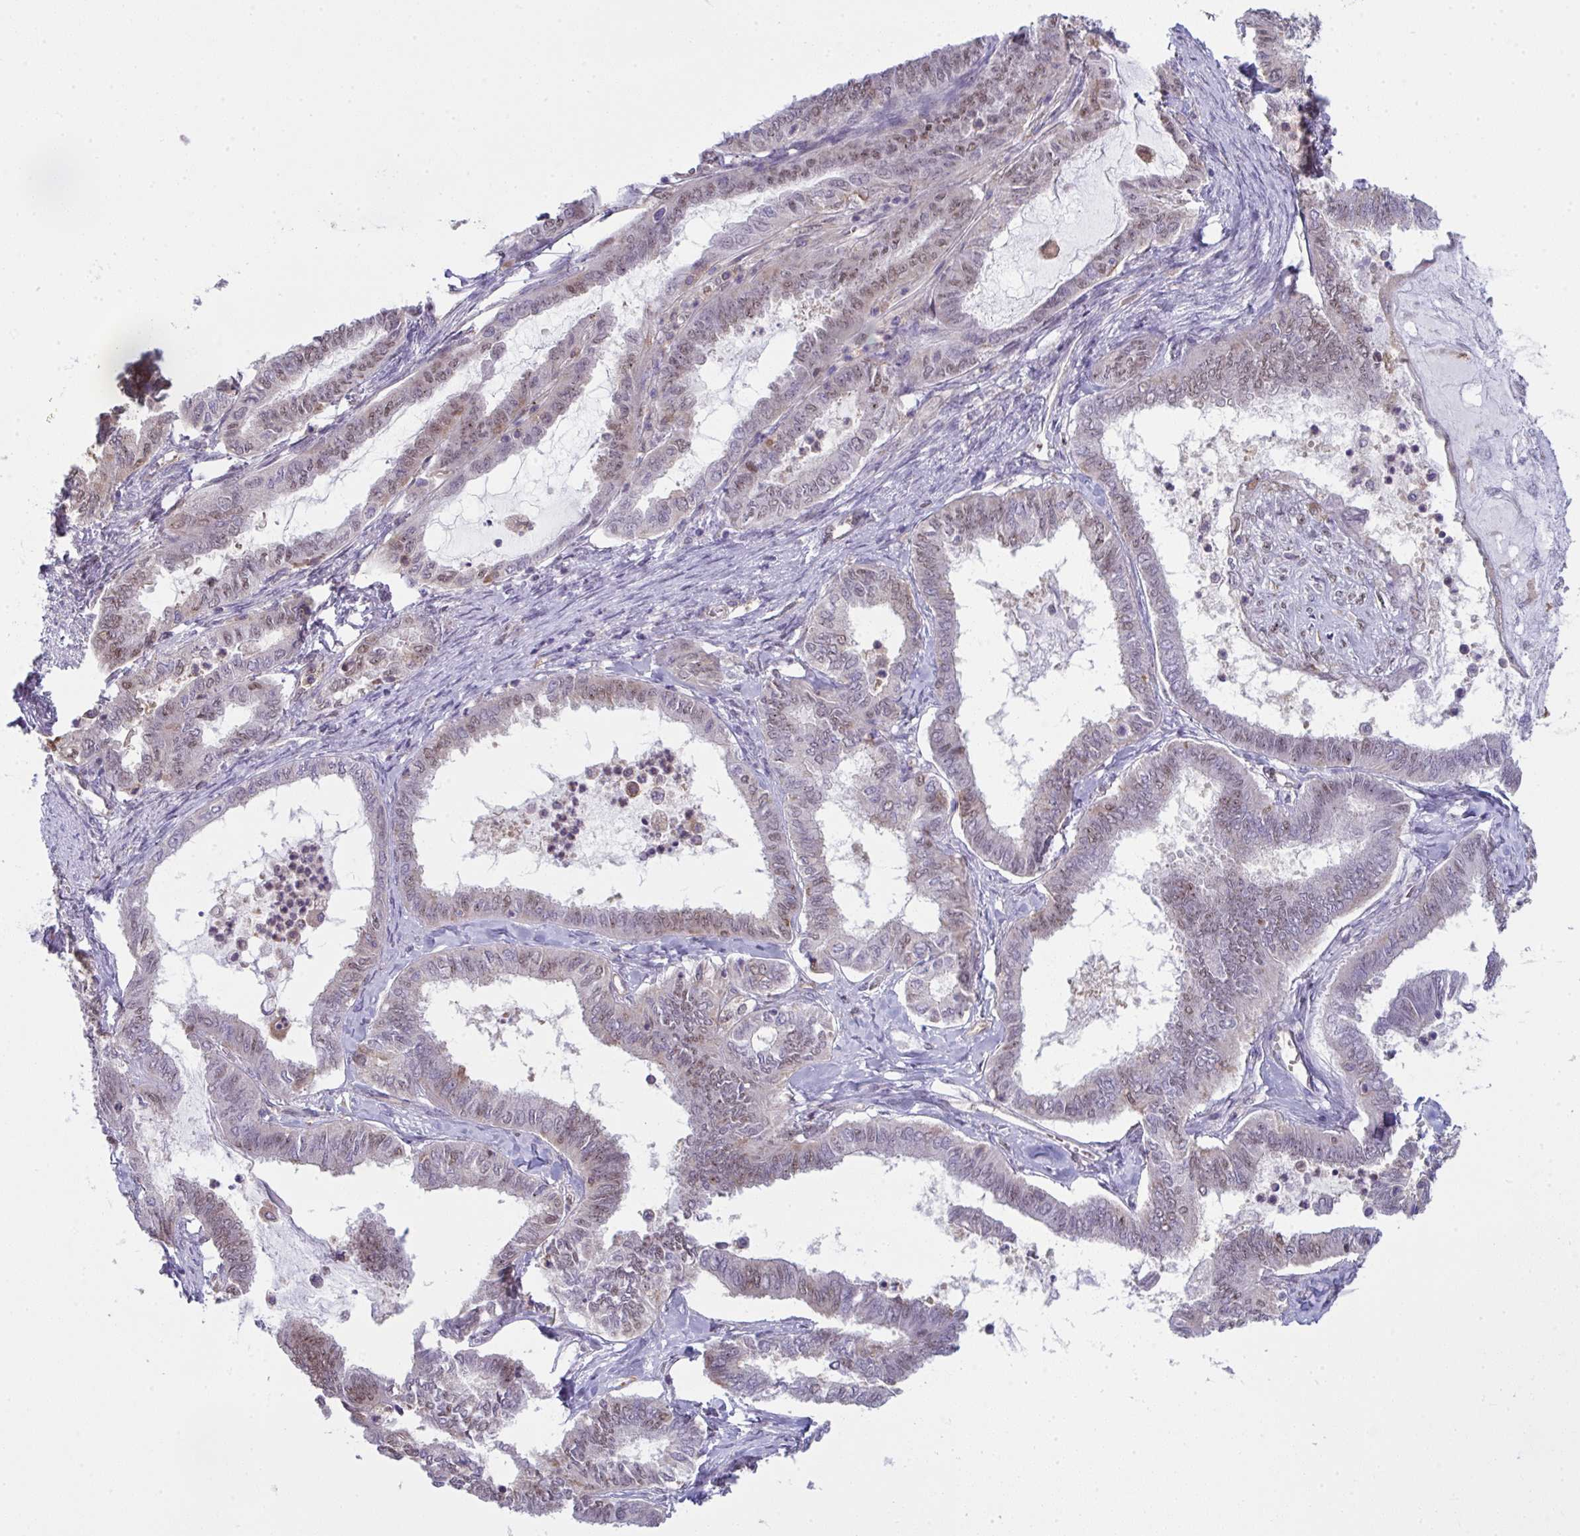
{"staining": {"intensity": "moderate", "quantity": "25%-75%", "location": "nuclear"}, "tissue": "ovarian cancer", "cell_type": "Tumor cells", "image_type": "cancer", "snomed": [{"axis": "morphology", "description": "Carcinoma, endometroid"}, {"axis": "topography", "description": "Ovary"}], "caption": "Immunohistochemical staining of endometroid carcinoma (ovarian) shows moderate nuclear protein expression in approximately 25%-75% of tumor cells.", "gene": "ALDH16A1", "patient": {"sex": "female", "age": 70}}